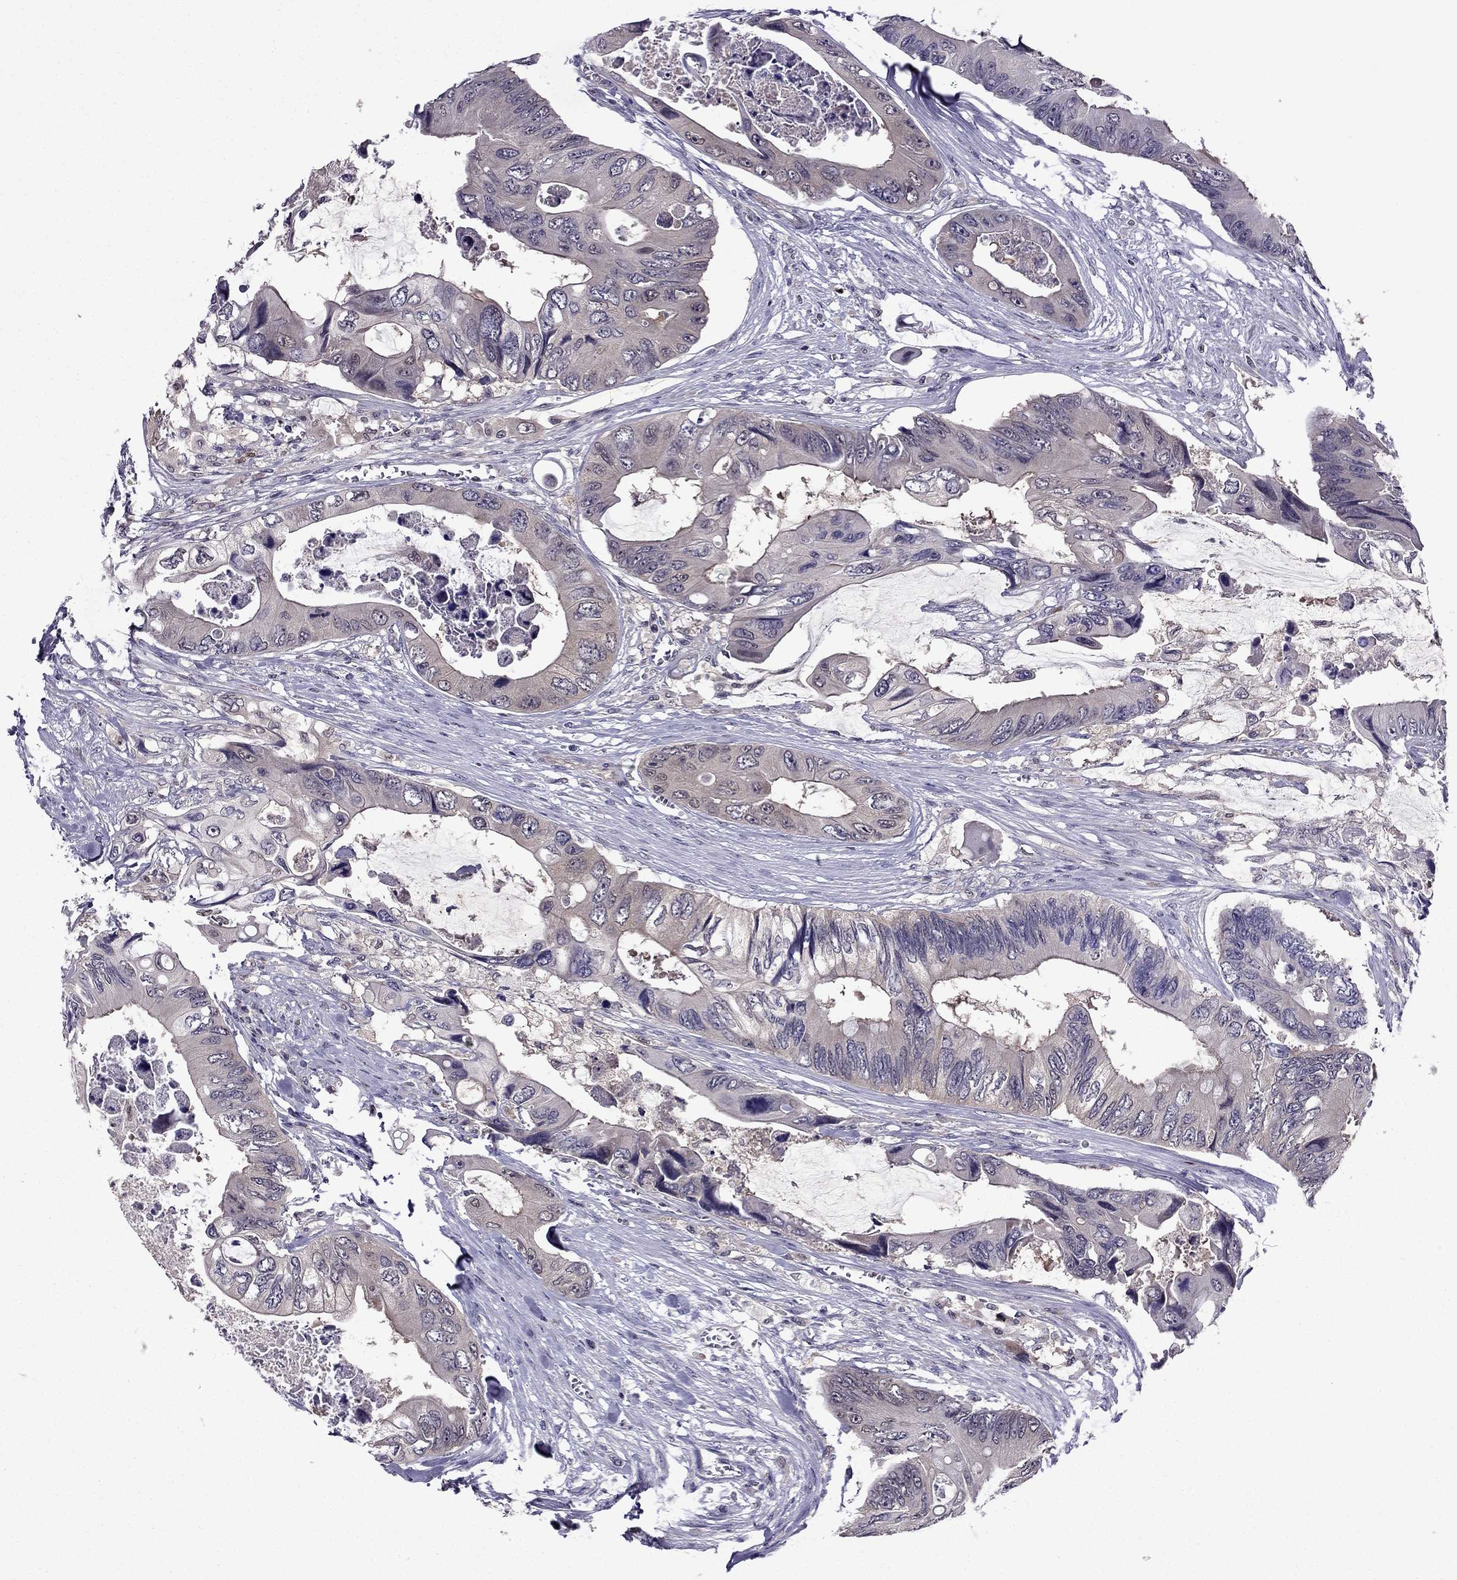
{"staining": {"intensity": "weak", "quantity": "<25%", "location": "cytoplasmic/membranous"}, "tissue": "colorectal cancer", "cell_type": "Tumor cells", "image_type": "cancer", "snomed": [{"axis": "morphology", "description": "Adenocarcinoma, NOS"}, {"axis": "topography", "description": "Rectum"}], "caption": "Immunohistochemistry histopathology image of adenocarcinoma (colorectal) stained for a protein (brown), which displays no staining in tumor cells. (DAB (3,3'-diaminobenzidine) immunohistochemistry (IHC) with hematoxylin counter stain).", "gene": "CDK5", "patient": {"sex": "male", "age": 63}}